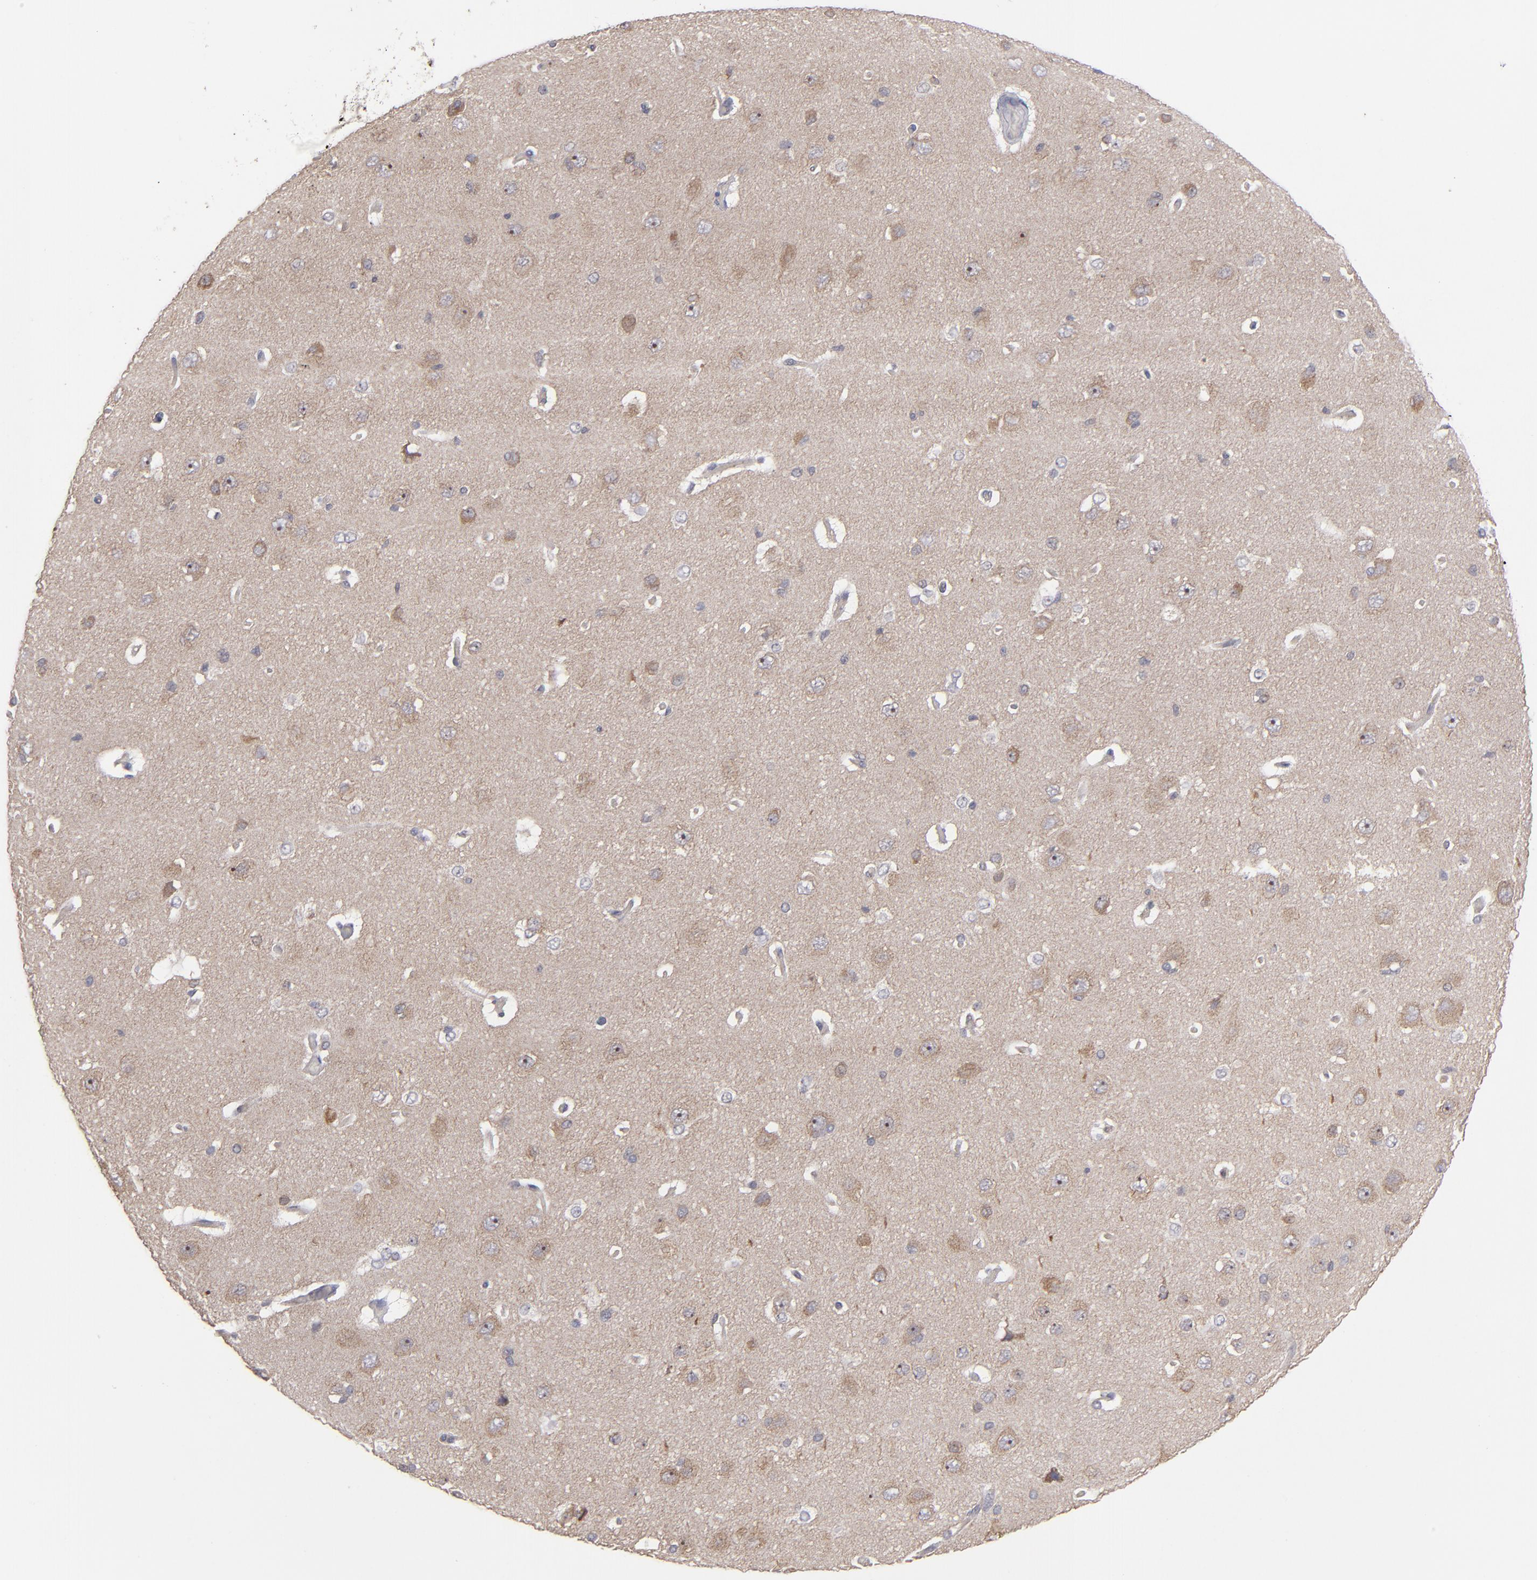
{"staining": {"intensity": "weak", "quantity": "25%-75%", "location": "cytoplasmic/membranous"}, "tissue": "cerebral cortex", "cell_type": "Endothelial cells", "image_type": "normal", "snomed": [{"axis": "morphology", "description": "Normal tissue, NOS"}, {"axis": "topography", "description": "Cerebral cortex"}], "caption": "Immunohistochemistry (IHC) micrograph of normal cerebral cortex stained for a protein (brown), which shows low levels of weak cytoplasmic/membranous expression in approximately 25%-75% of endothelial cells.", "gene": "GLCCI1", "patient": {"sex": "female", "age": 45}}